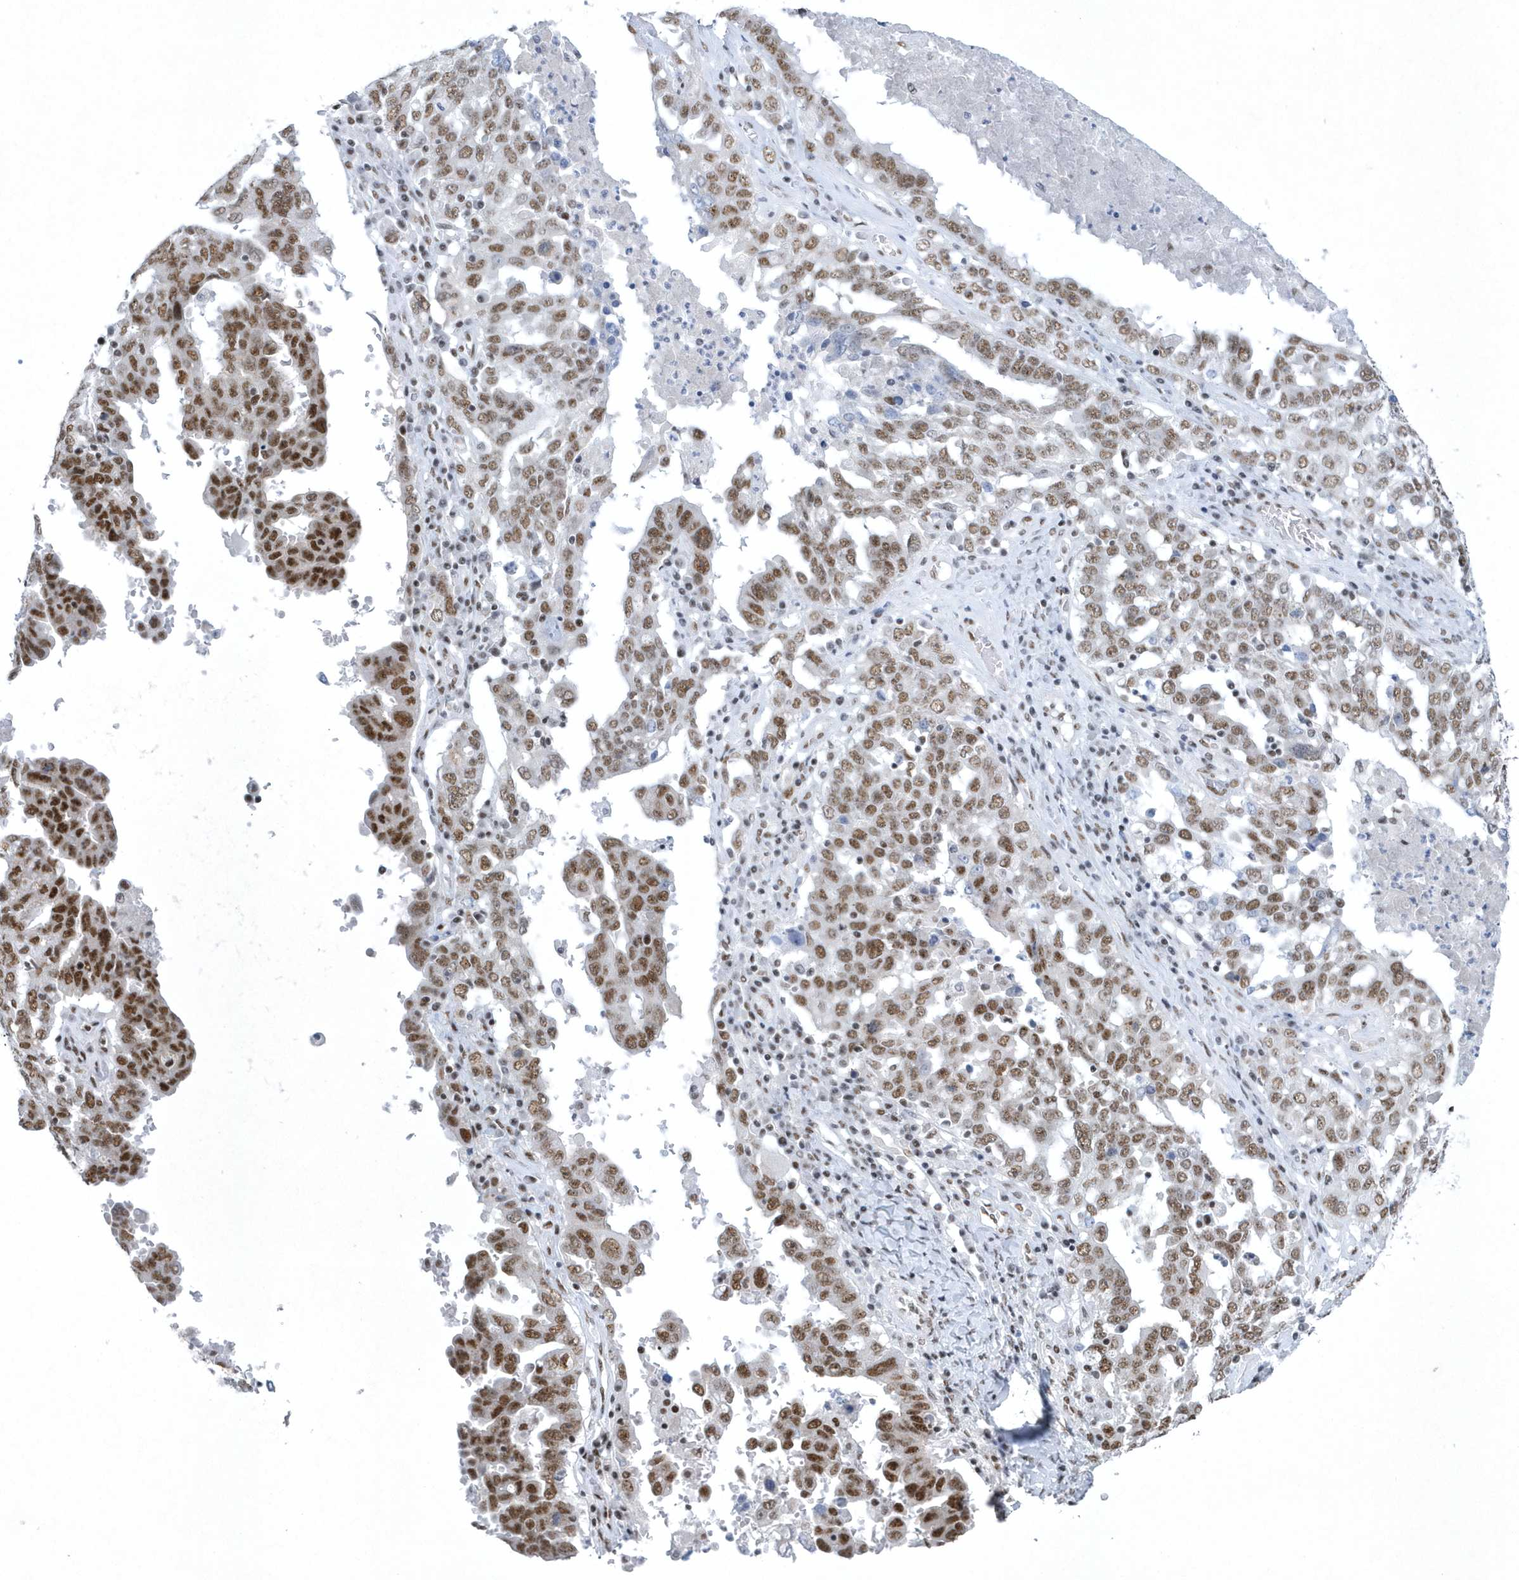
{"staining": {"intensity": "moderate", "quantity": ">75%", "location": "nuclear"}, "tissue": "ovarian cancer", "cell_type": "Tumor cells", "image_type": "cancer", "snomed": [{"axis": "morphology", "description": "Carcinoma, endometroid"}, {"axis": "topography", "description": "Ovary"}], "caption": "Human ovarian cancer stained for a protein (brown) shows moderate nuclear positive positivity in about >75% of tumor cells.", "gene": "DCLRE1A", "patient": {"sex": "female", "age": 62}}